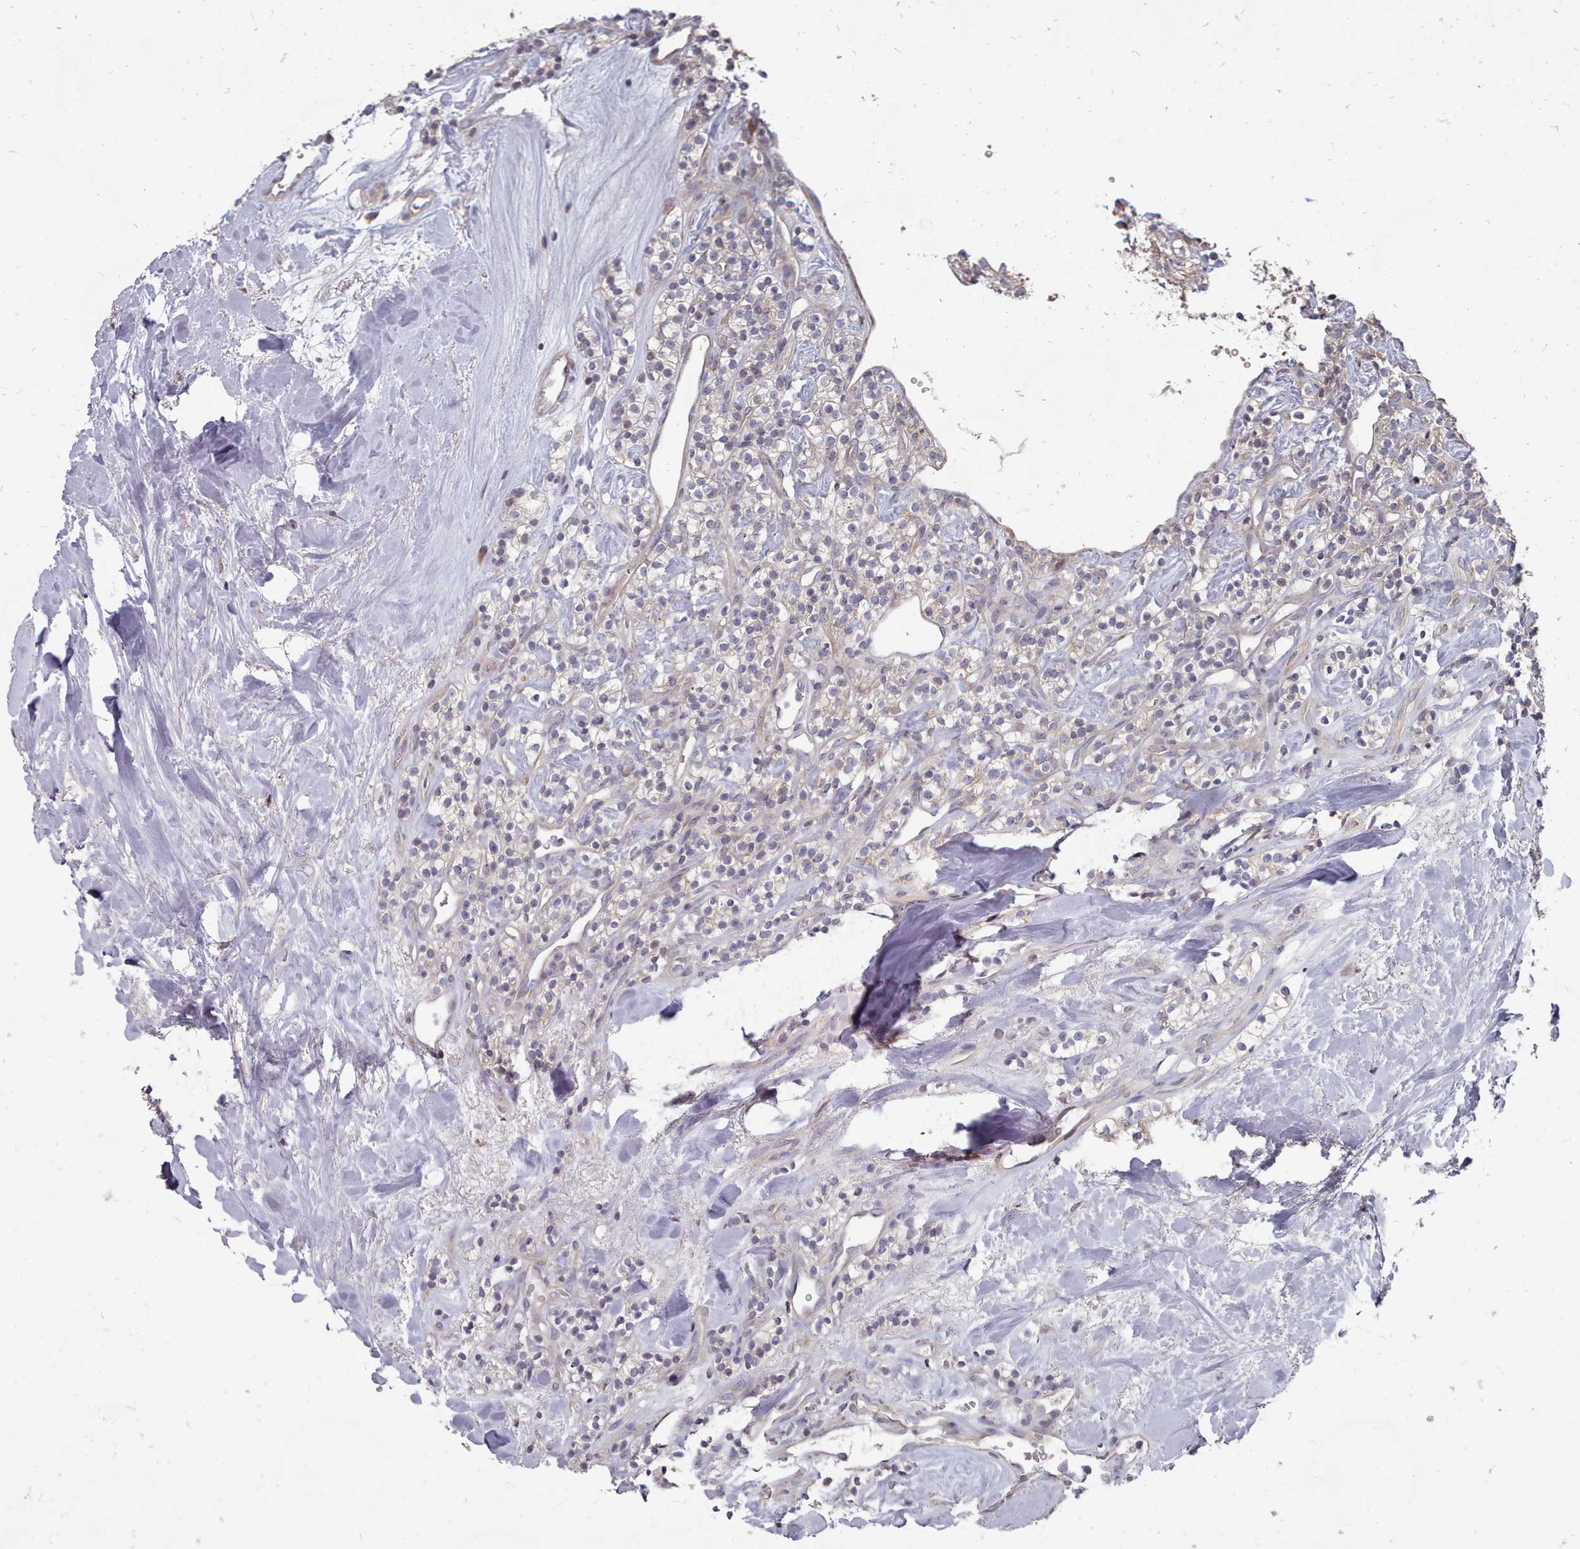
{"staining": {"intensity": "negative", "quantity": "none", "location": "none"}, "tissue": "renal cancer", "cell_type": "Tumor cells", "image_type": "cancer", "snomed": [{"axis": "morphology", "description": "Adenocarcinoma, NOS"}, {"axis": "topography", "description": "Kidney"}], "caption": "Tumor cells show no significant protein expression in renal adenocarcinoma.", "gene": "ACKR3", "patient": {"sex": "male", "age": 77}}